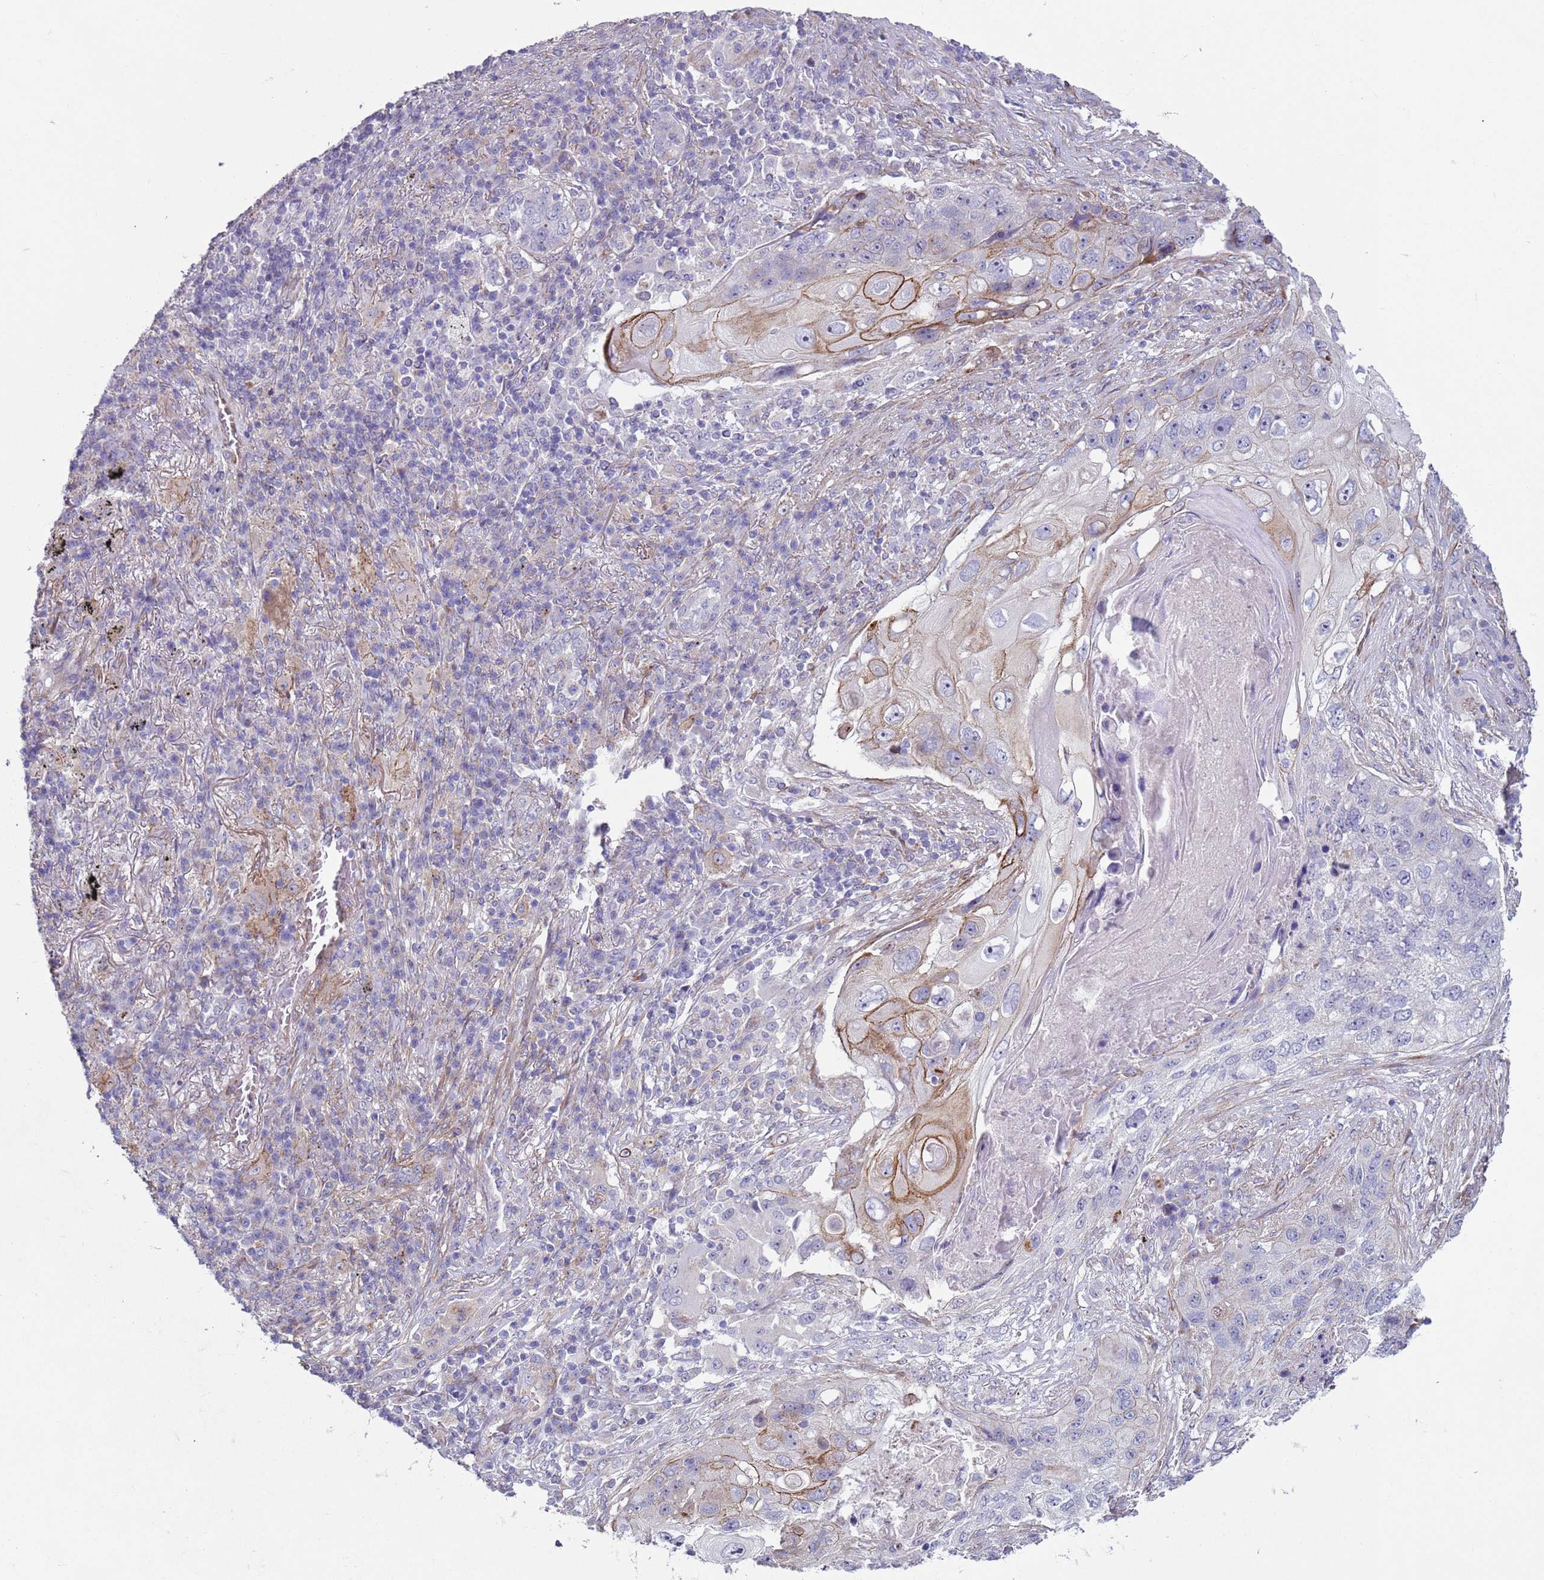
{"staining": {"intensity": "moderate", "quantity": "<25%", "location": "cytoplasmic/membranous"}, "tissue": "lung cancer", "cell_type": "Tumor cells", "image_type": "cancer", "snomed": [{"axis": "morphology", "description": "Squamous cell carcinoma, NOS"}, {"axis": "topography", "description": "Lung"}], "caption": "Immunohistochemistry (DAB (3,3'-diaminobenzidine)) staining of lung squamous cell carcinoma reveals moderate cytoplasmic/membranous protein positivity in about <25% of tumor cells. Immunohistochemistry (ihc) stains the protein of interest in brown and the nuclei are stained blue.", "gene": "HEATR1", "patient": {"sex": "female", "age": 63}}